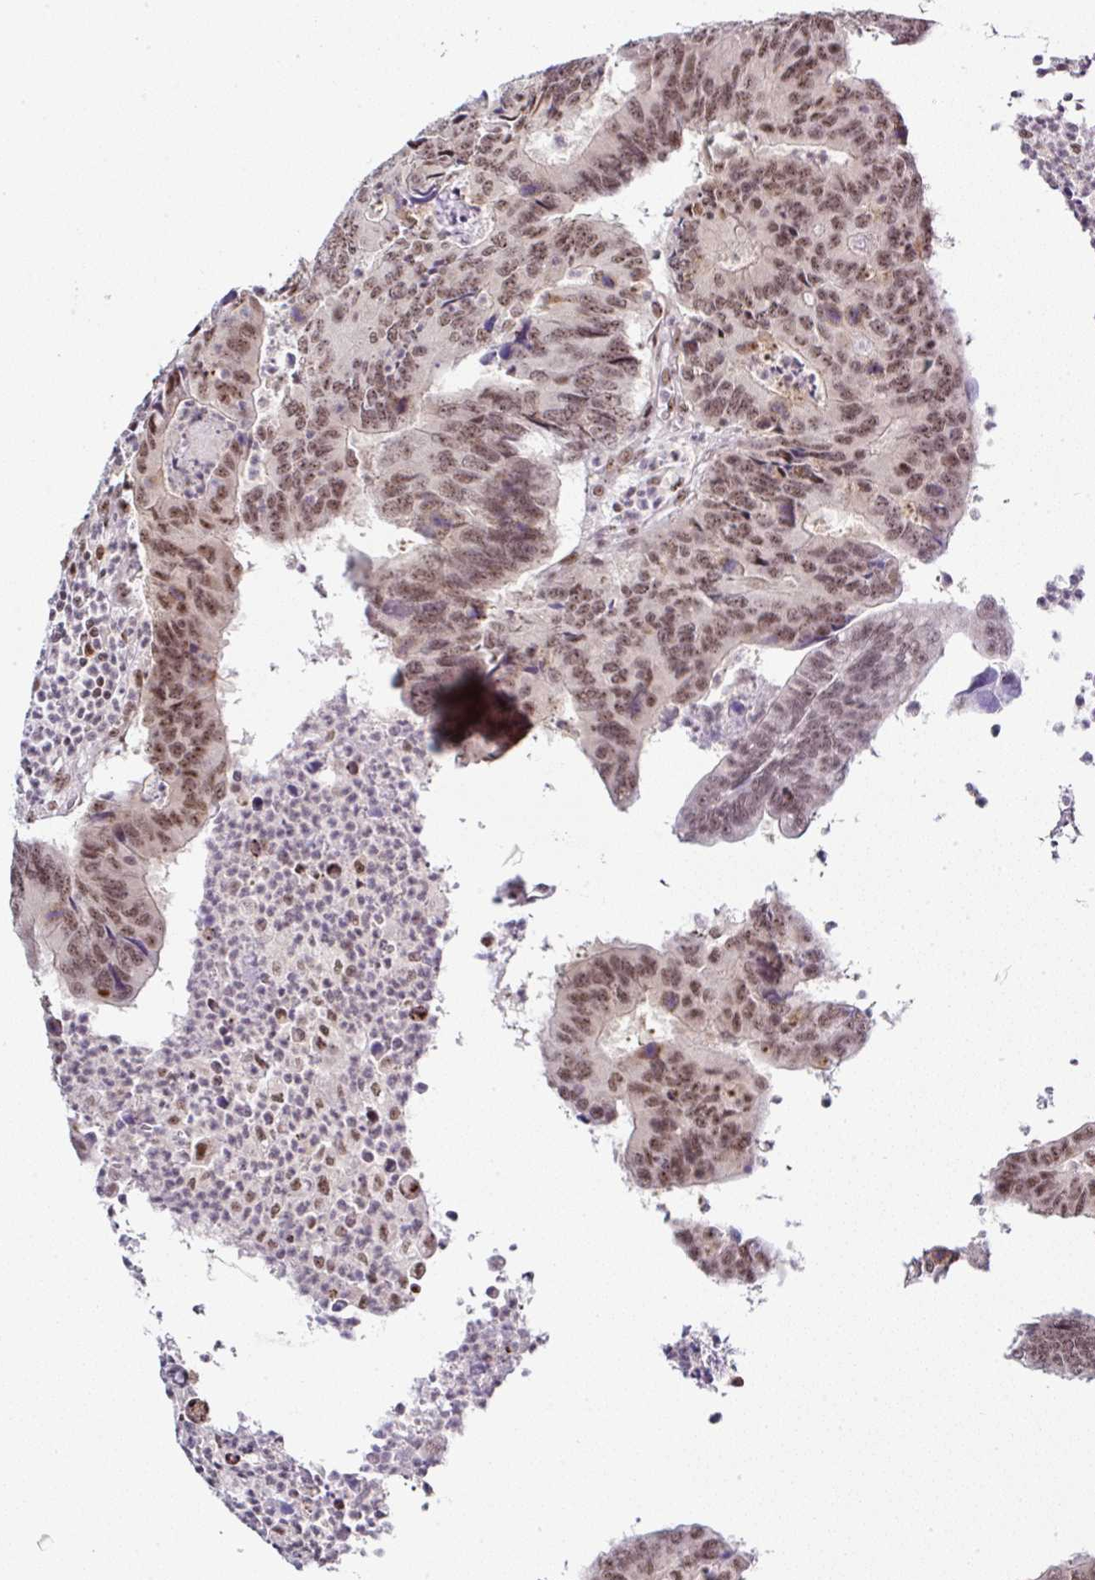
{"staining": {"intensity": "moderate", "quantity": ">75%", "location": "nuclear"}, "tissue": "colorectal cancer", "cell_type": "Tumor cells", "image_type": "cancer", "snomed": [{"axis": "morphology", "description": "Adenocarcinoma, NOS"}, {"axis": "topography", "description": "Colon"}], "caption": "IHC image of neoplastic tissue: colorectal cancer stained using immunohistochemistry (IHC) exhibits medium levels of moderate protein expression localized specifically in the nuclear of tumor cells, appearing as a nuclear brown color.", "gene": "PTPN2", "patient": {"sex": "female", "age": 67}}